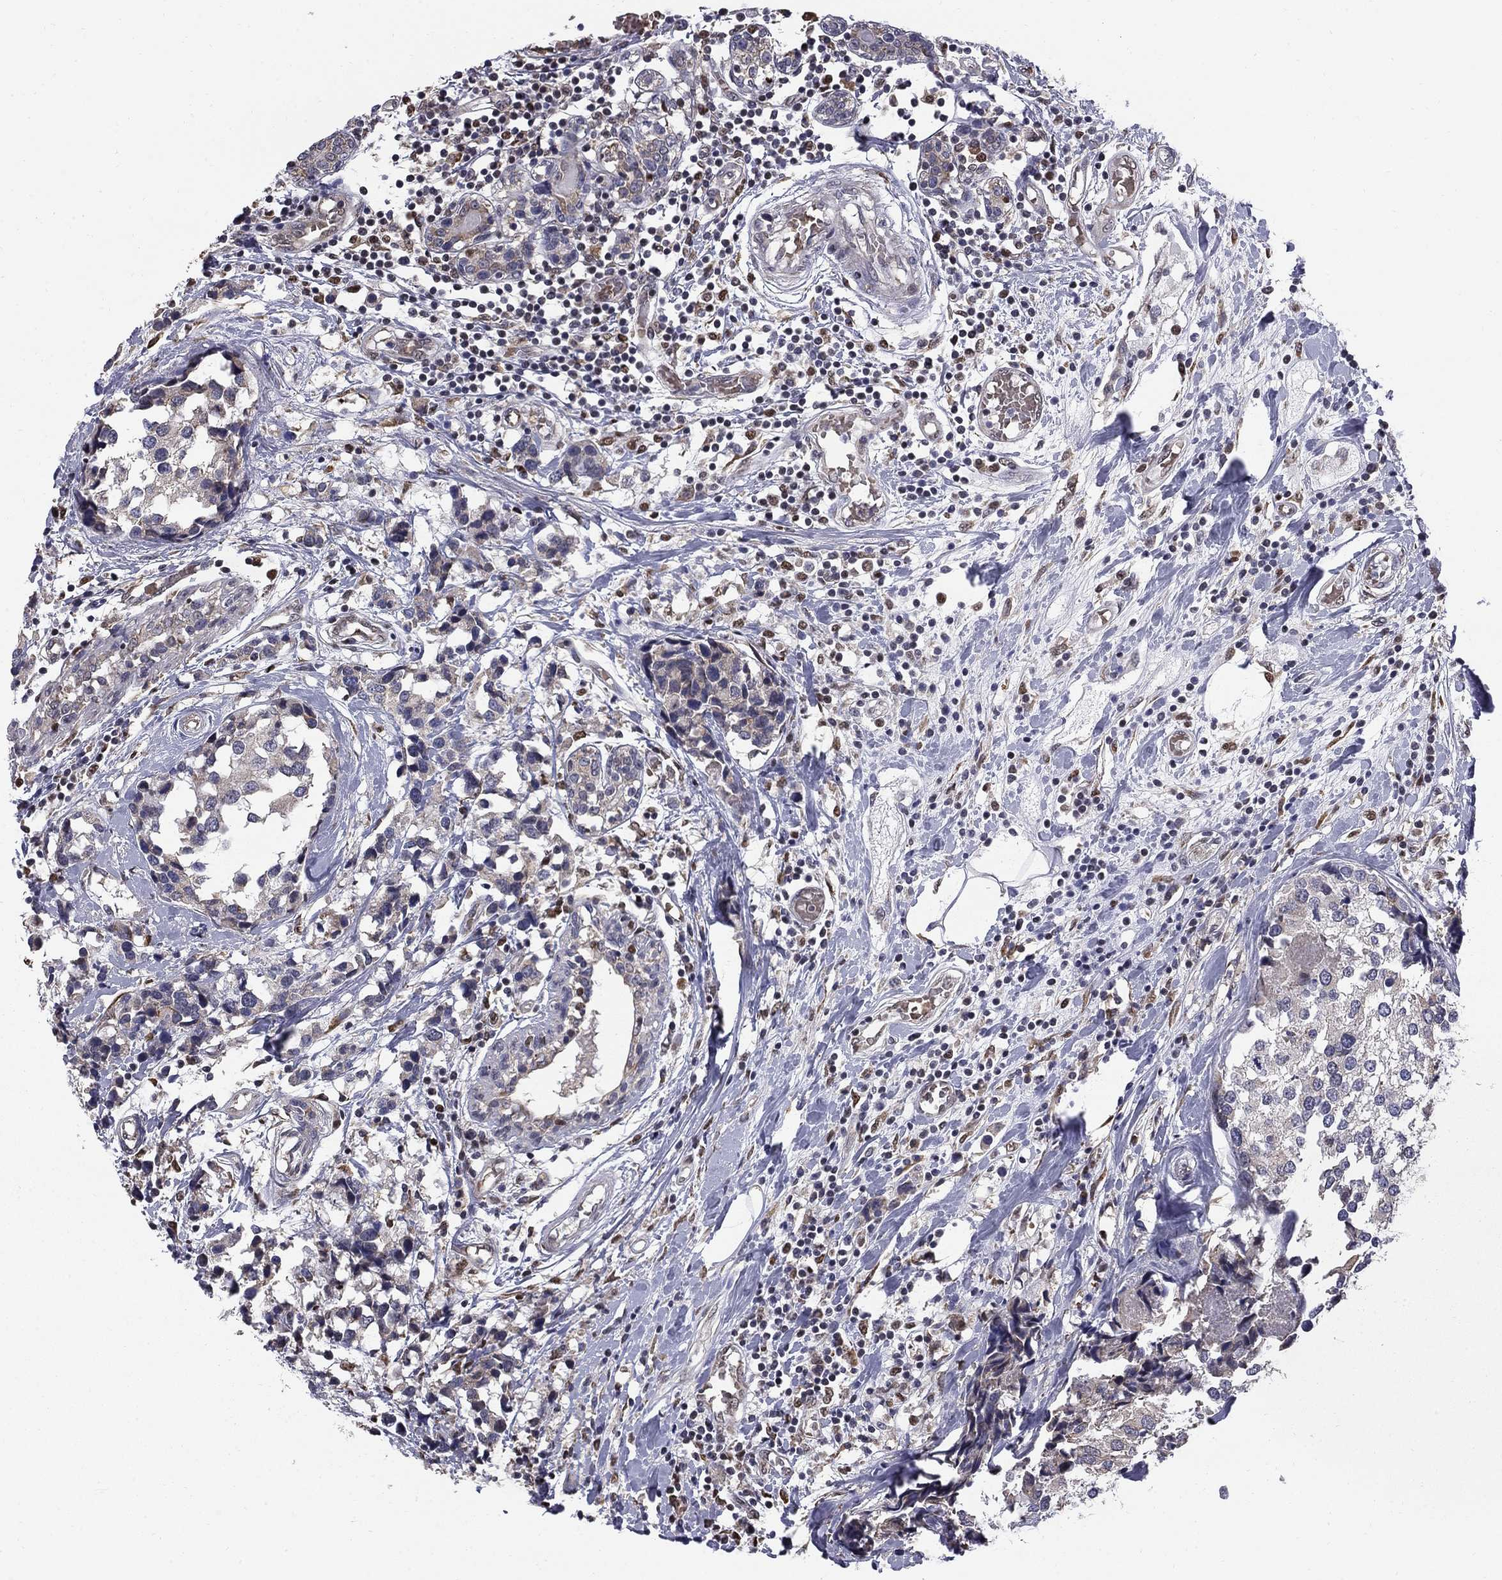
{"staining": {"intensity": "negative", "quantity": "none", "location": "none"}, "tissue": "breast cancer", "cell_type": "Tumor cells", "image_type": "cancer", "snomed": [{"axis": "morphology", "description": "Lobular carcinoma"}, {"axis": "topography", "description": "Breast"}], "caption": "A photomicrograph of human lobular carcinoma (breast) is negative for staining in tumor cells.", "gene": "HSPB2", "patient": {"sex": "female", "age": 59}}